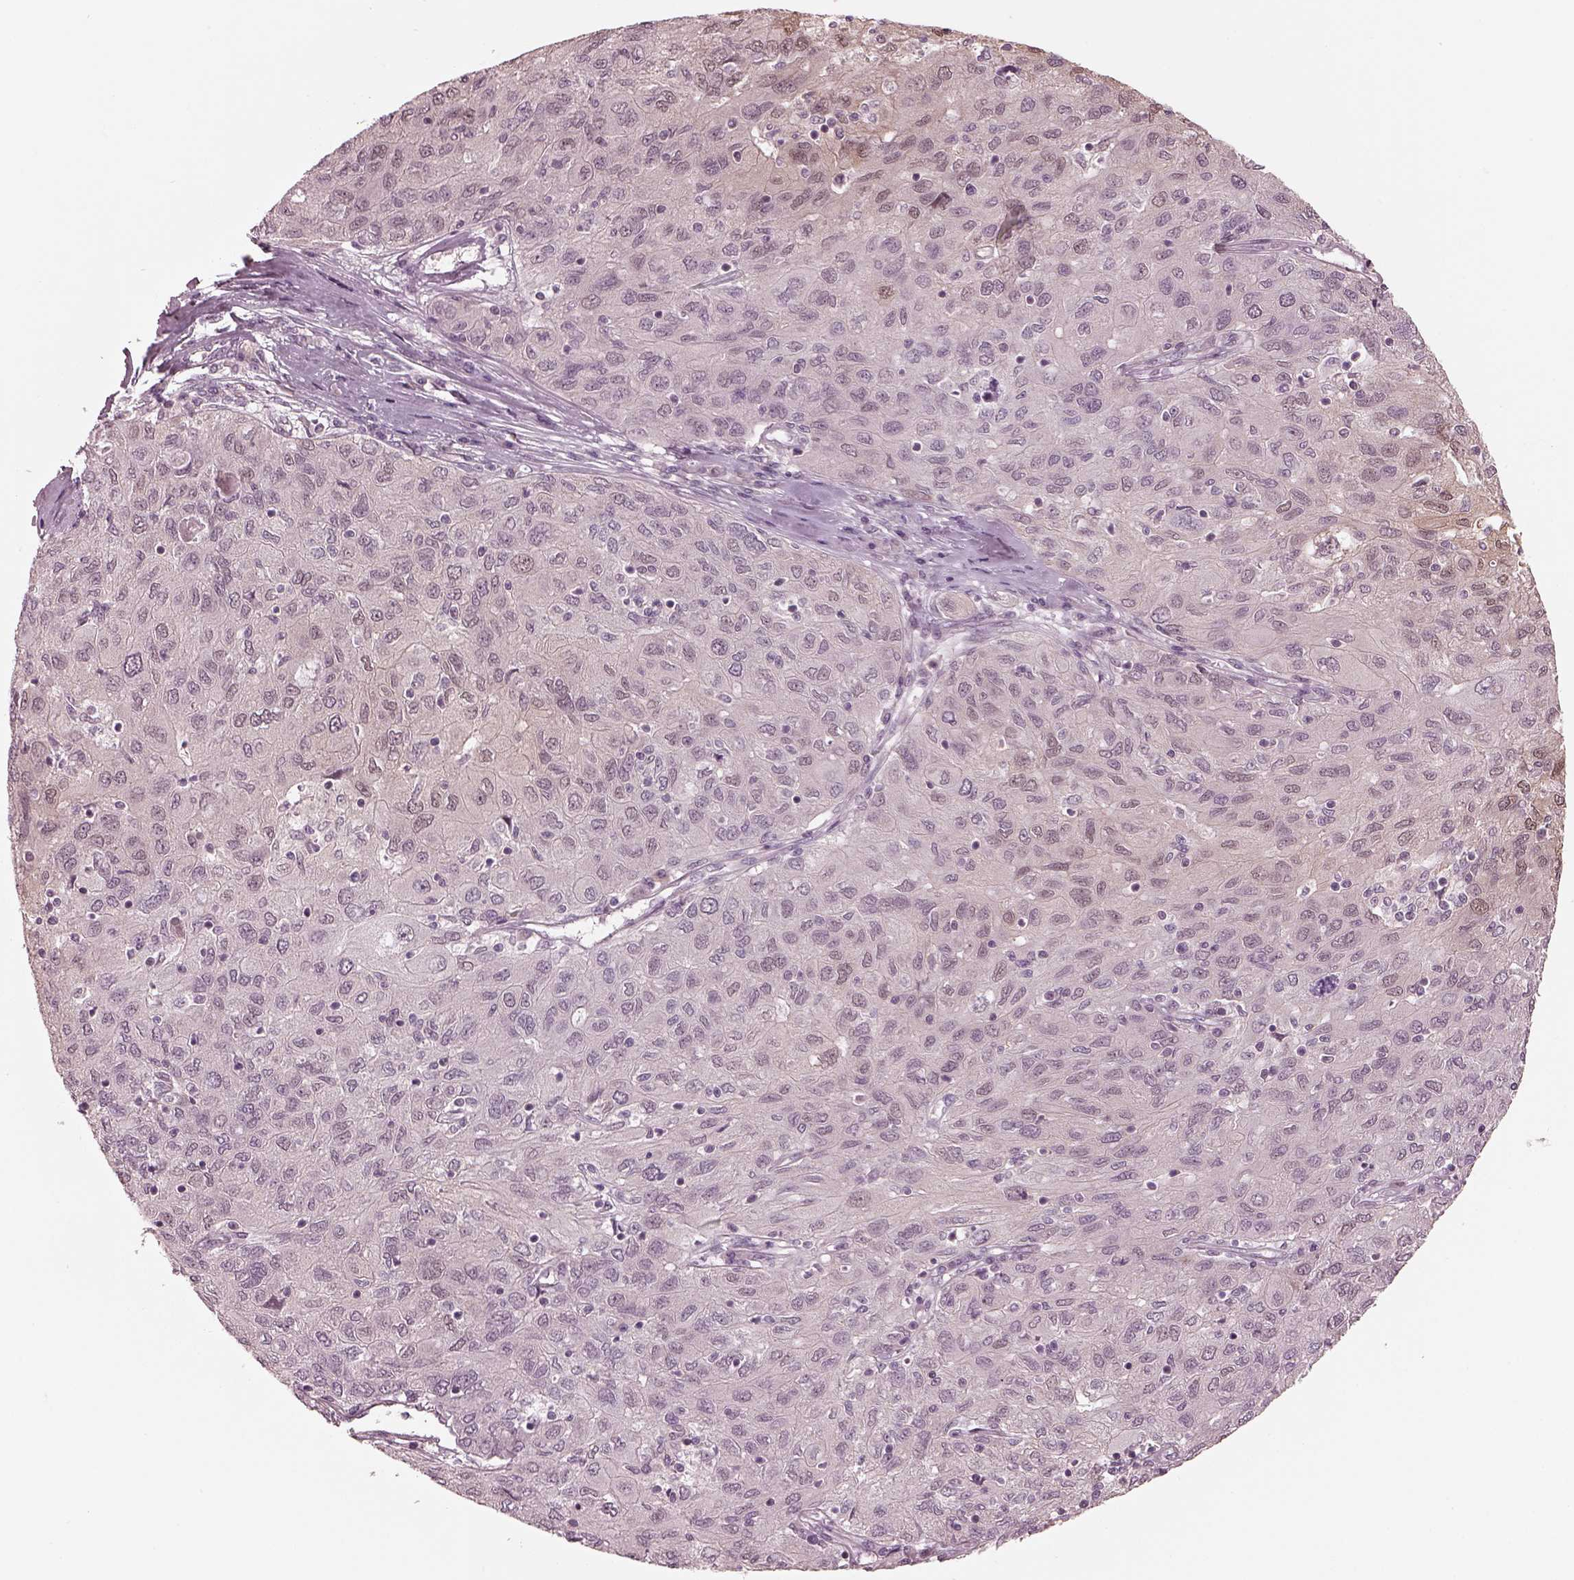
{"staining": {"intensity": "negative", "quantity": "none", "location": "none"}, "tissue": "ovarian cancer", "cell_type": "Tumor cells", "image_type": "cancer", "snomed": [{"axis": "morphology", "description": "Carcinoma, endometroid"}, {"axis": "topography", "description": "Ovary"}], "caption": "A micrograph of endometroid carcinoma (ovarian) stained for a protein displays no brown staining in tumor cells.", "gene": "IQCG", "patient": {"sex": "female", "age": 50}}